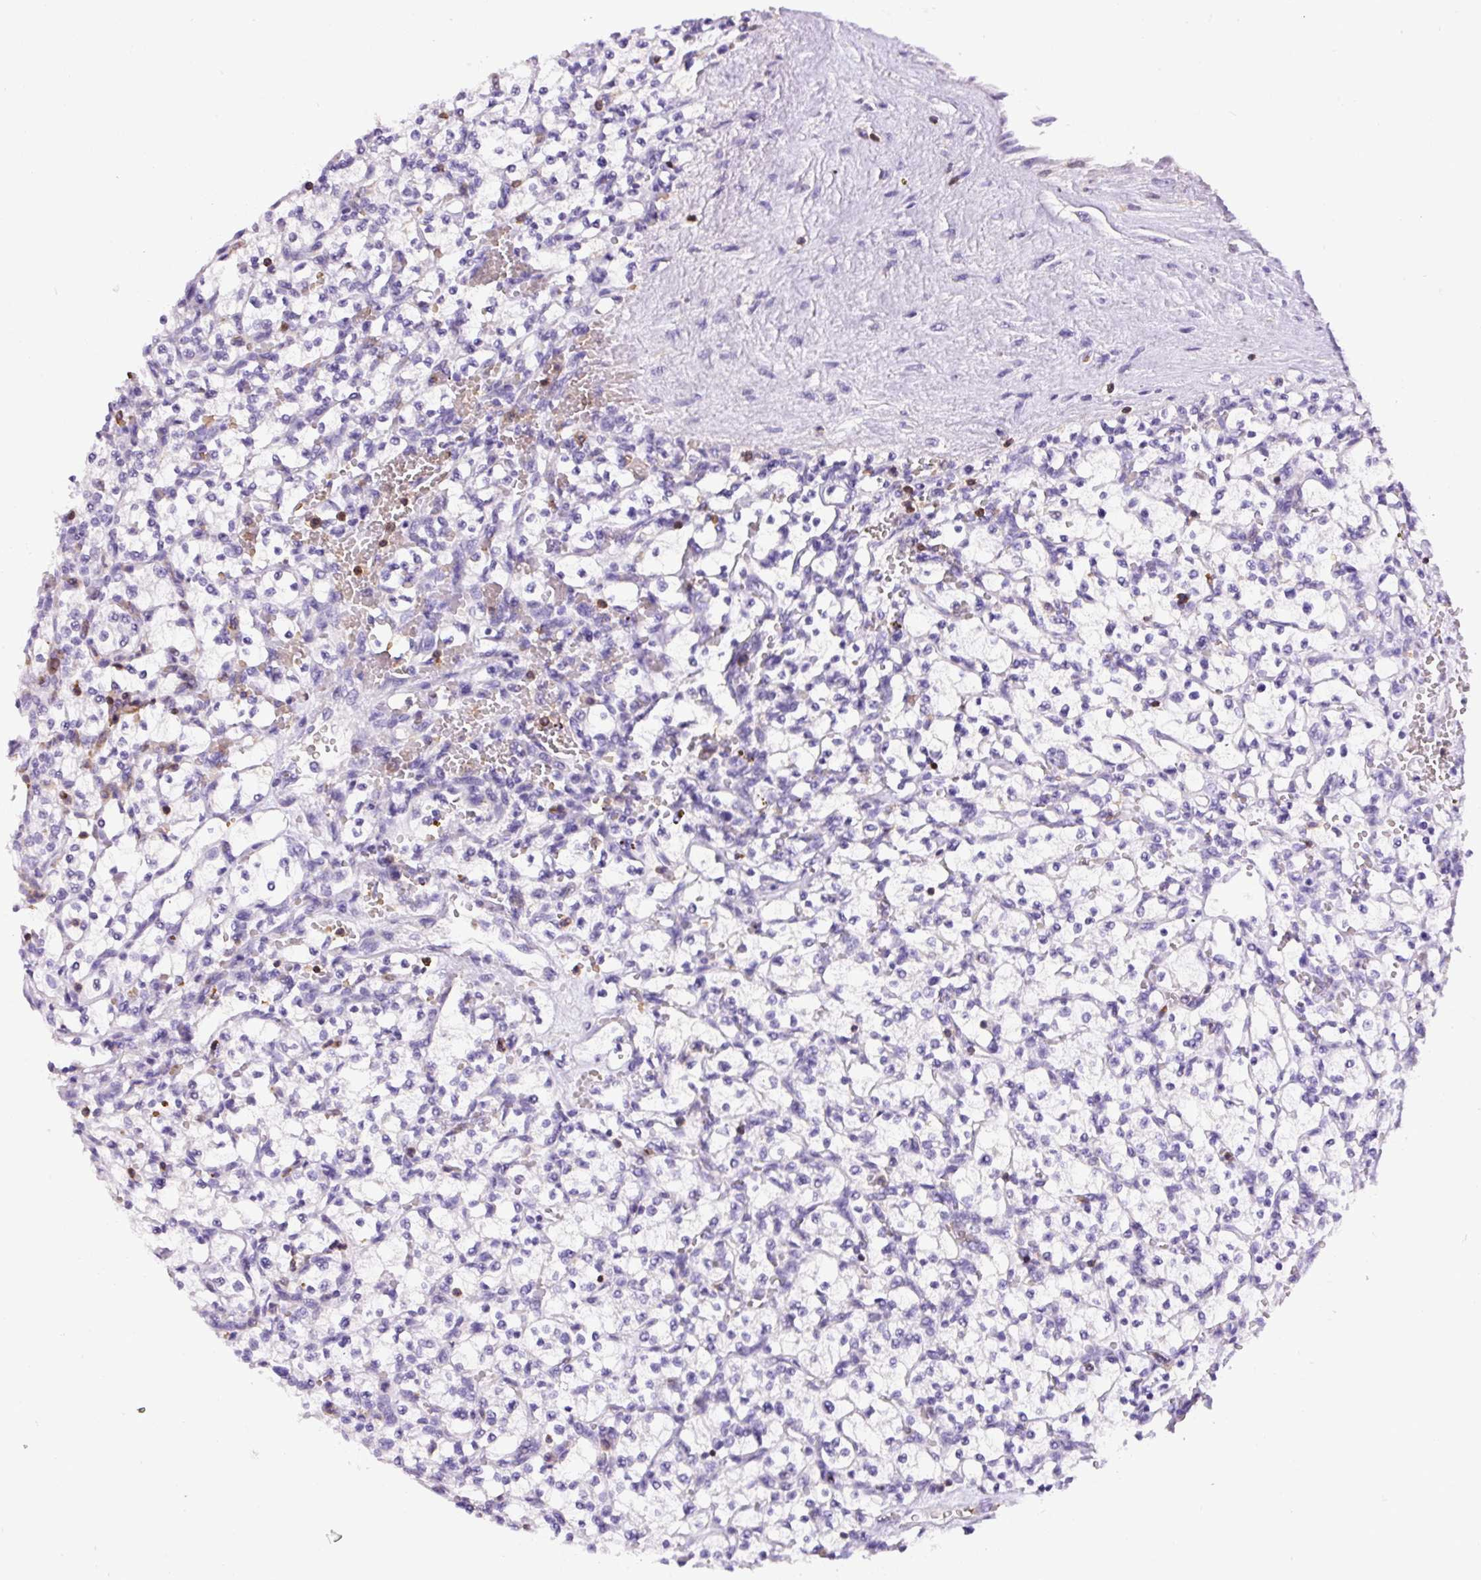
{"staining": {"intensity": "negative", "quantity": "none", "location": "none"}, "tissue": "renal cancer", "cell_type": "Tumor cells", "image_type": "cancer", "snomed": [{"axis": "morphology", "description": "Adenocarcinoma, NOS"}, {"axis": "topography", "description": "Kidney"}], "caption": "This is an IHC photomicrograph of human adenocarcinoma (renal). There is no positivity in tumor cells.", "gene": "FAM228B", "patient": {"sex": "female", "age": 64}}